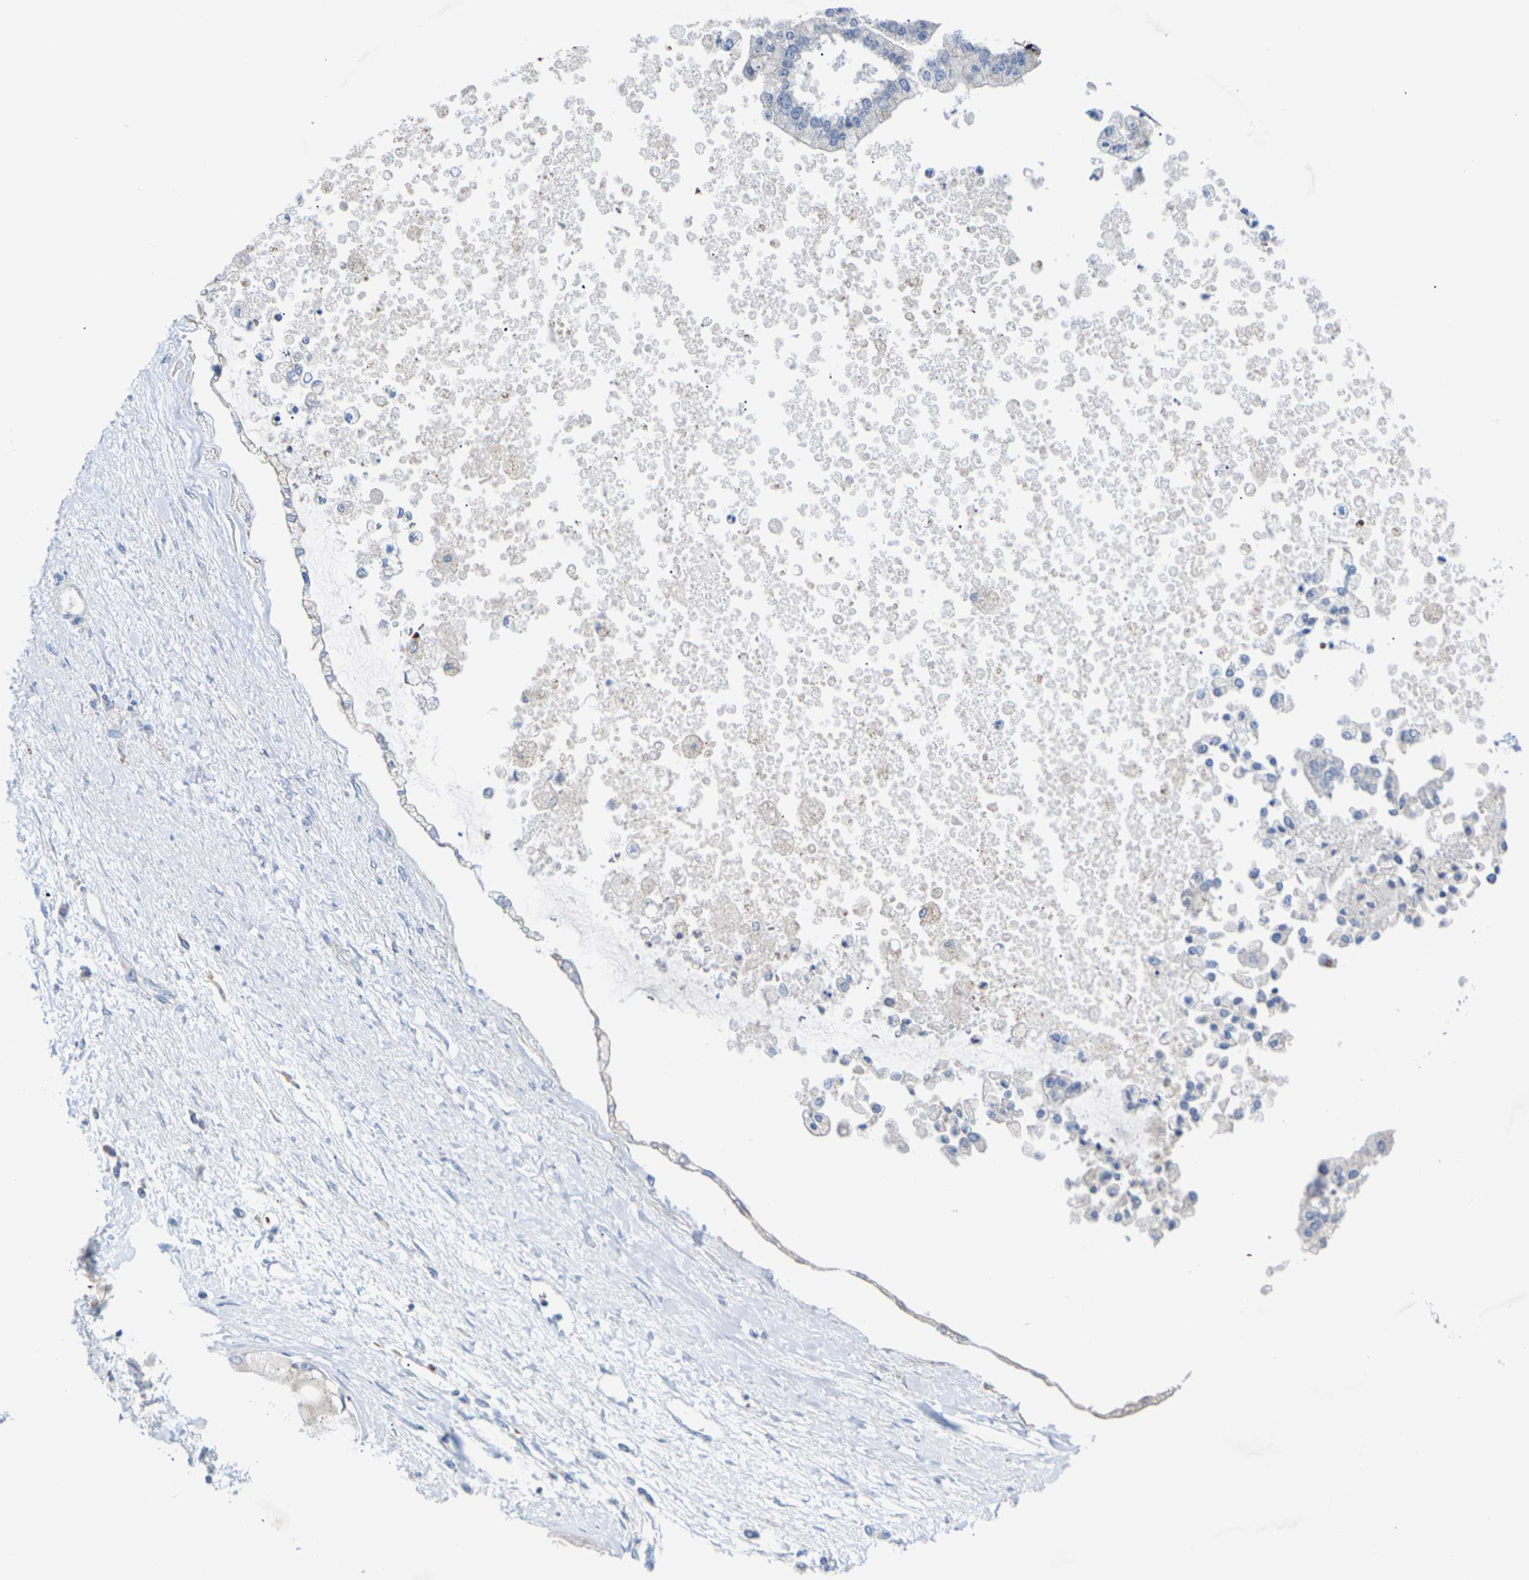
{"staining": {"intensity": "negative", "quantity": "none", "location": "none"}, "tissue": "liver cancer", "cell_type": "Tumor cells", "image_type": "cancer", "snomed": [{"axis": "morphology", "description": "Cholangiocarcinoma"}, {"axis": "topography", "description": "Liver"}], "caption": "Immunohistochemistry histopathology image of human cholangiocarcinoma (liver) stained for a protein (brown), which exhibits no positivity in tumor cells.", "gene": "TMCO4", "patient": {"sex": "male", "age": 50}}